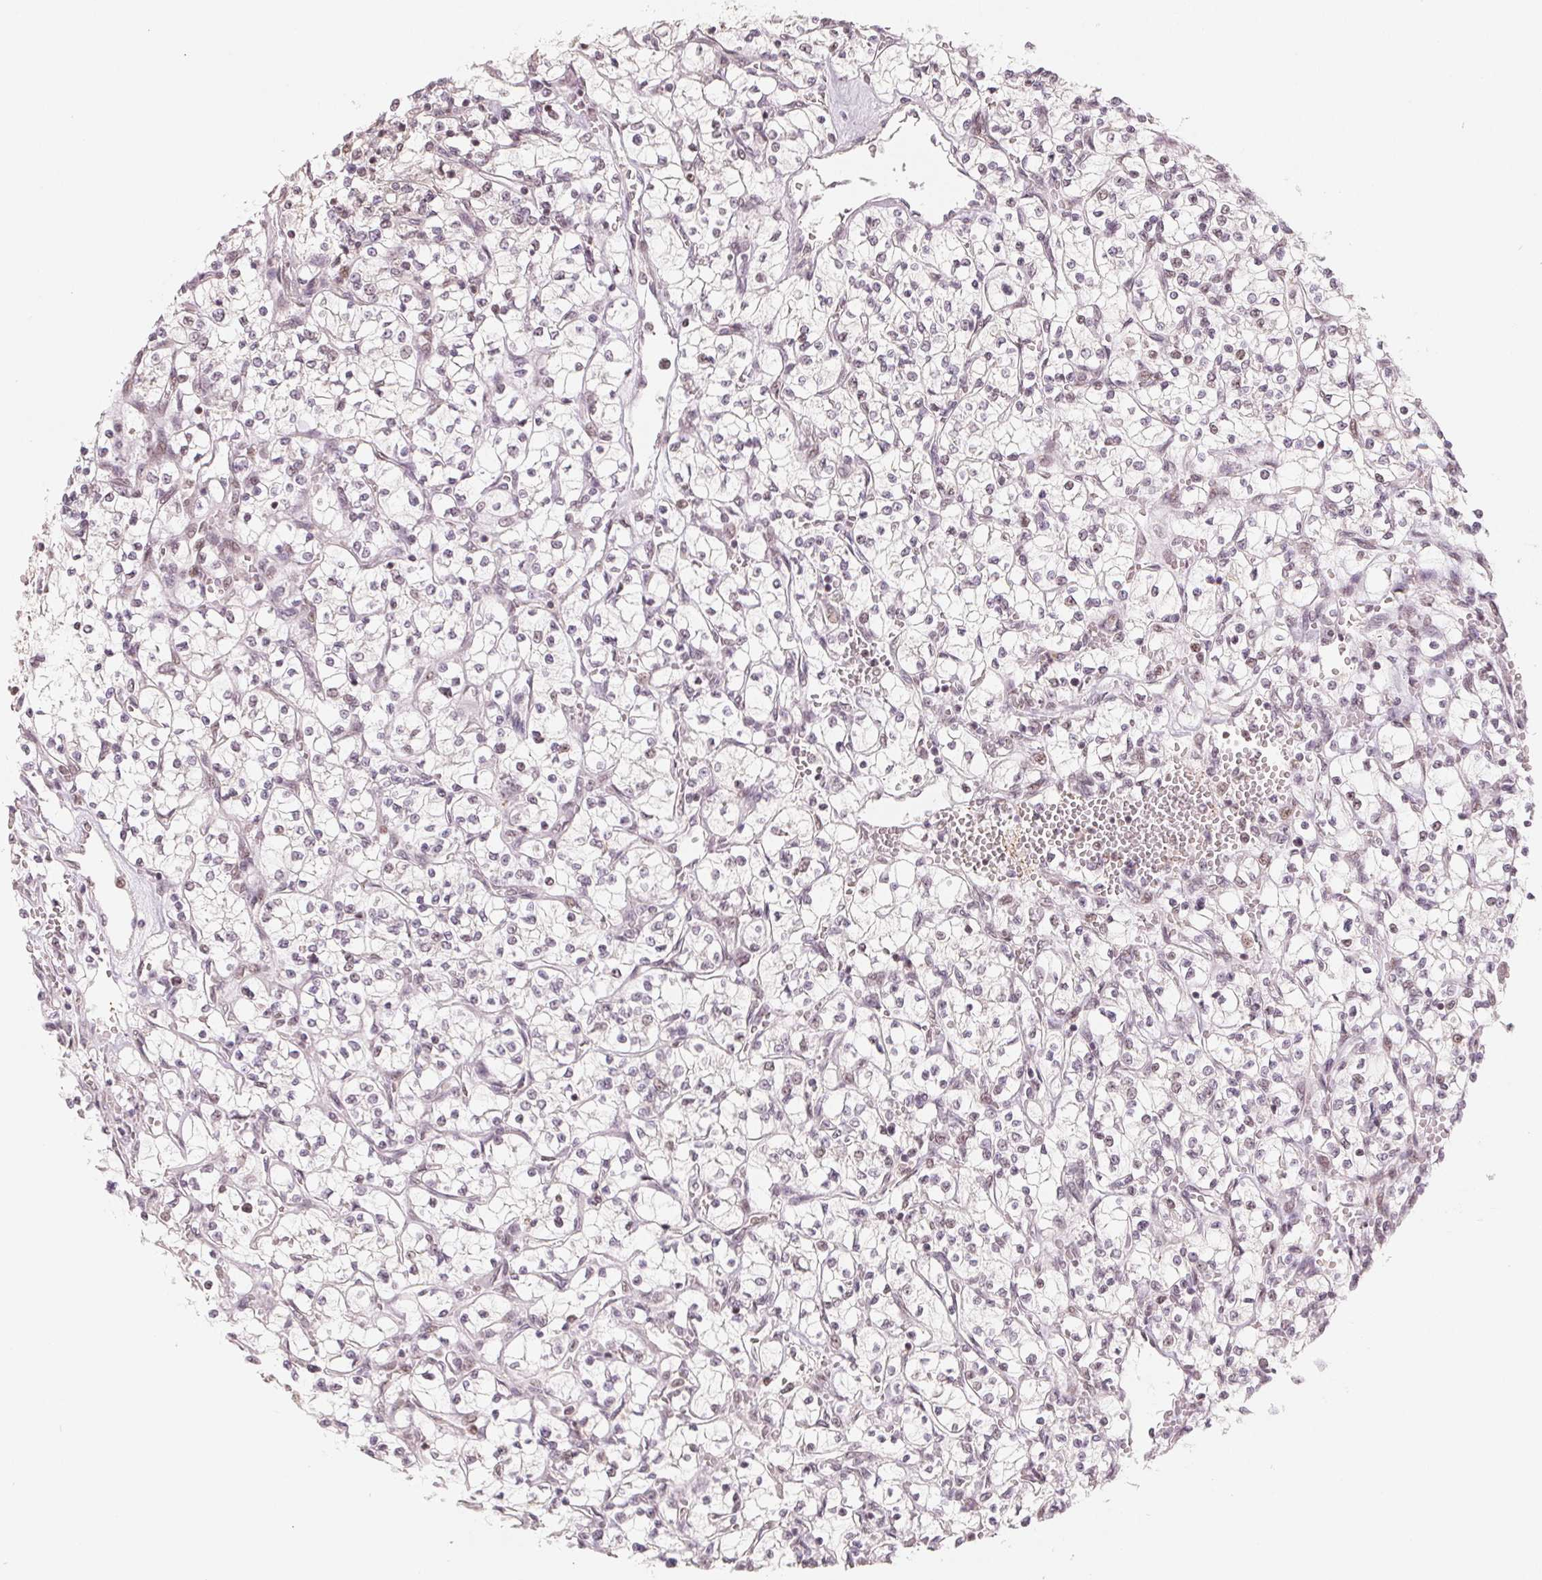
{"staining": {"intensity": "negative", "quantity": "none", "location": "none"}, "tissue": "renal cancer", "cell_type": "Tumor cells", "image_type": "cancer", "snomed": [{"axis": "morphology", "description": "Adenocarcinoma, NOS"}, {"axis": "topography", "description": "Kidney"}], "caption": "DAB immunohistochemical staining of renal cancer demonstrates no significant staining in tumor cells. (Brightfield microscopy of DAB immunohistochemistry (IHC) at high magnification).", "gene": "CCDC138", "patient": {"sex": "female", "age": 64}}